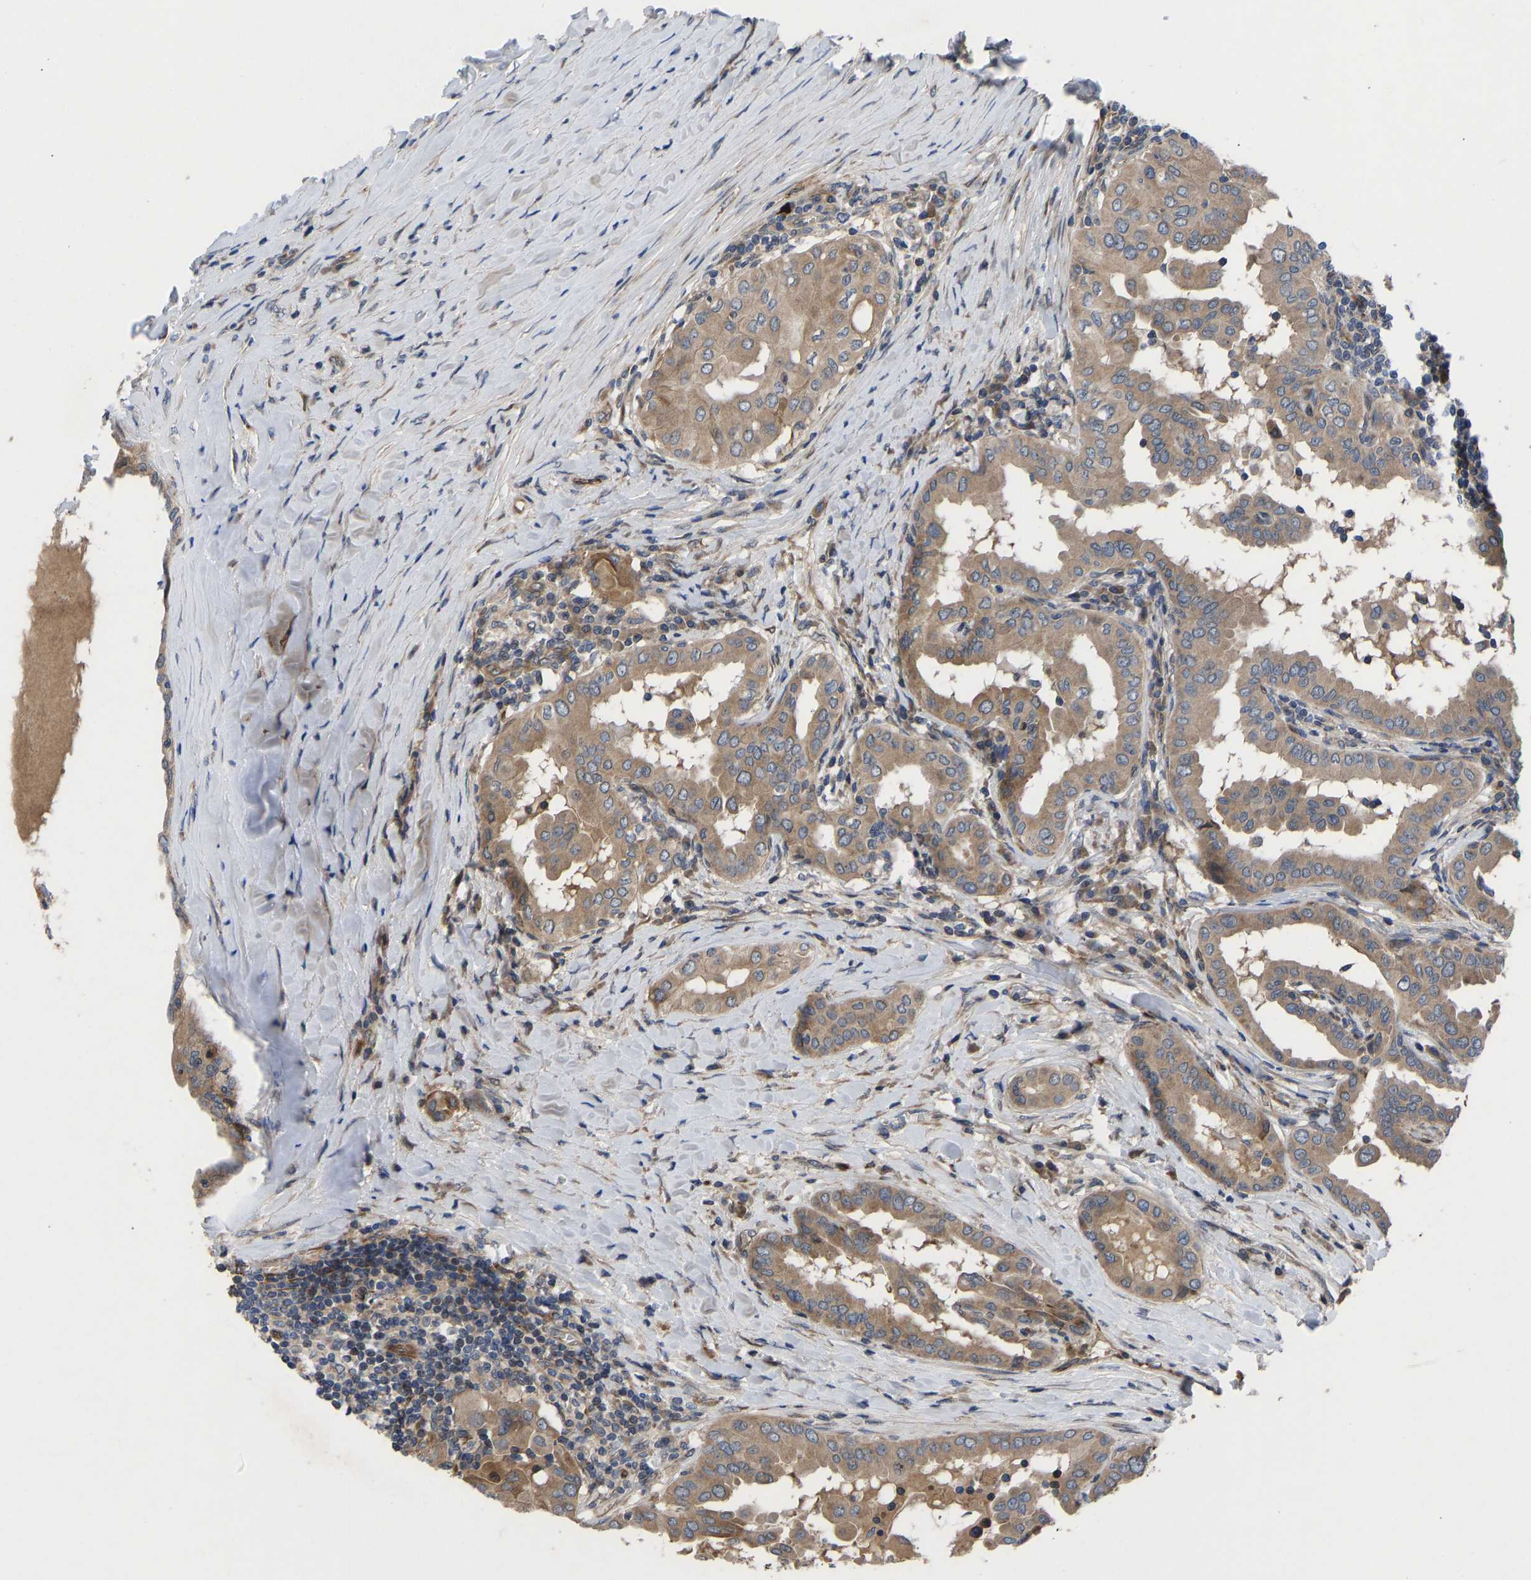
{"staining": {"intensity": "moderate", "quantity": ">75%", "location": "cytoplasmic/membranous"}, "tissue": "thyroid cancer", "cell_type": "Tumor cells", "image_type": "cancer", "snomed": [{"axis": "morphology", "description": "Papillary adenocarcinoma, NOS"}, {"axis": "topography", "description": "Thyroid gland"}], "caption": "Protein expression by immunohistochemistry (IHC) exhibits moderate cytoplasmic/membranous staining in approximately >75% of tumor cells in papillary adenocarcinoma (thyroid).", "gene": "FRRS1", "patient": {"sex": "male", "age": 33}}